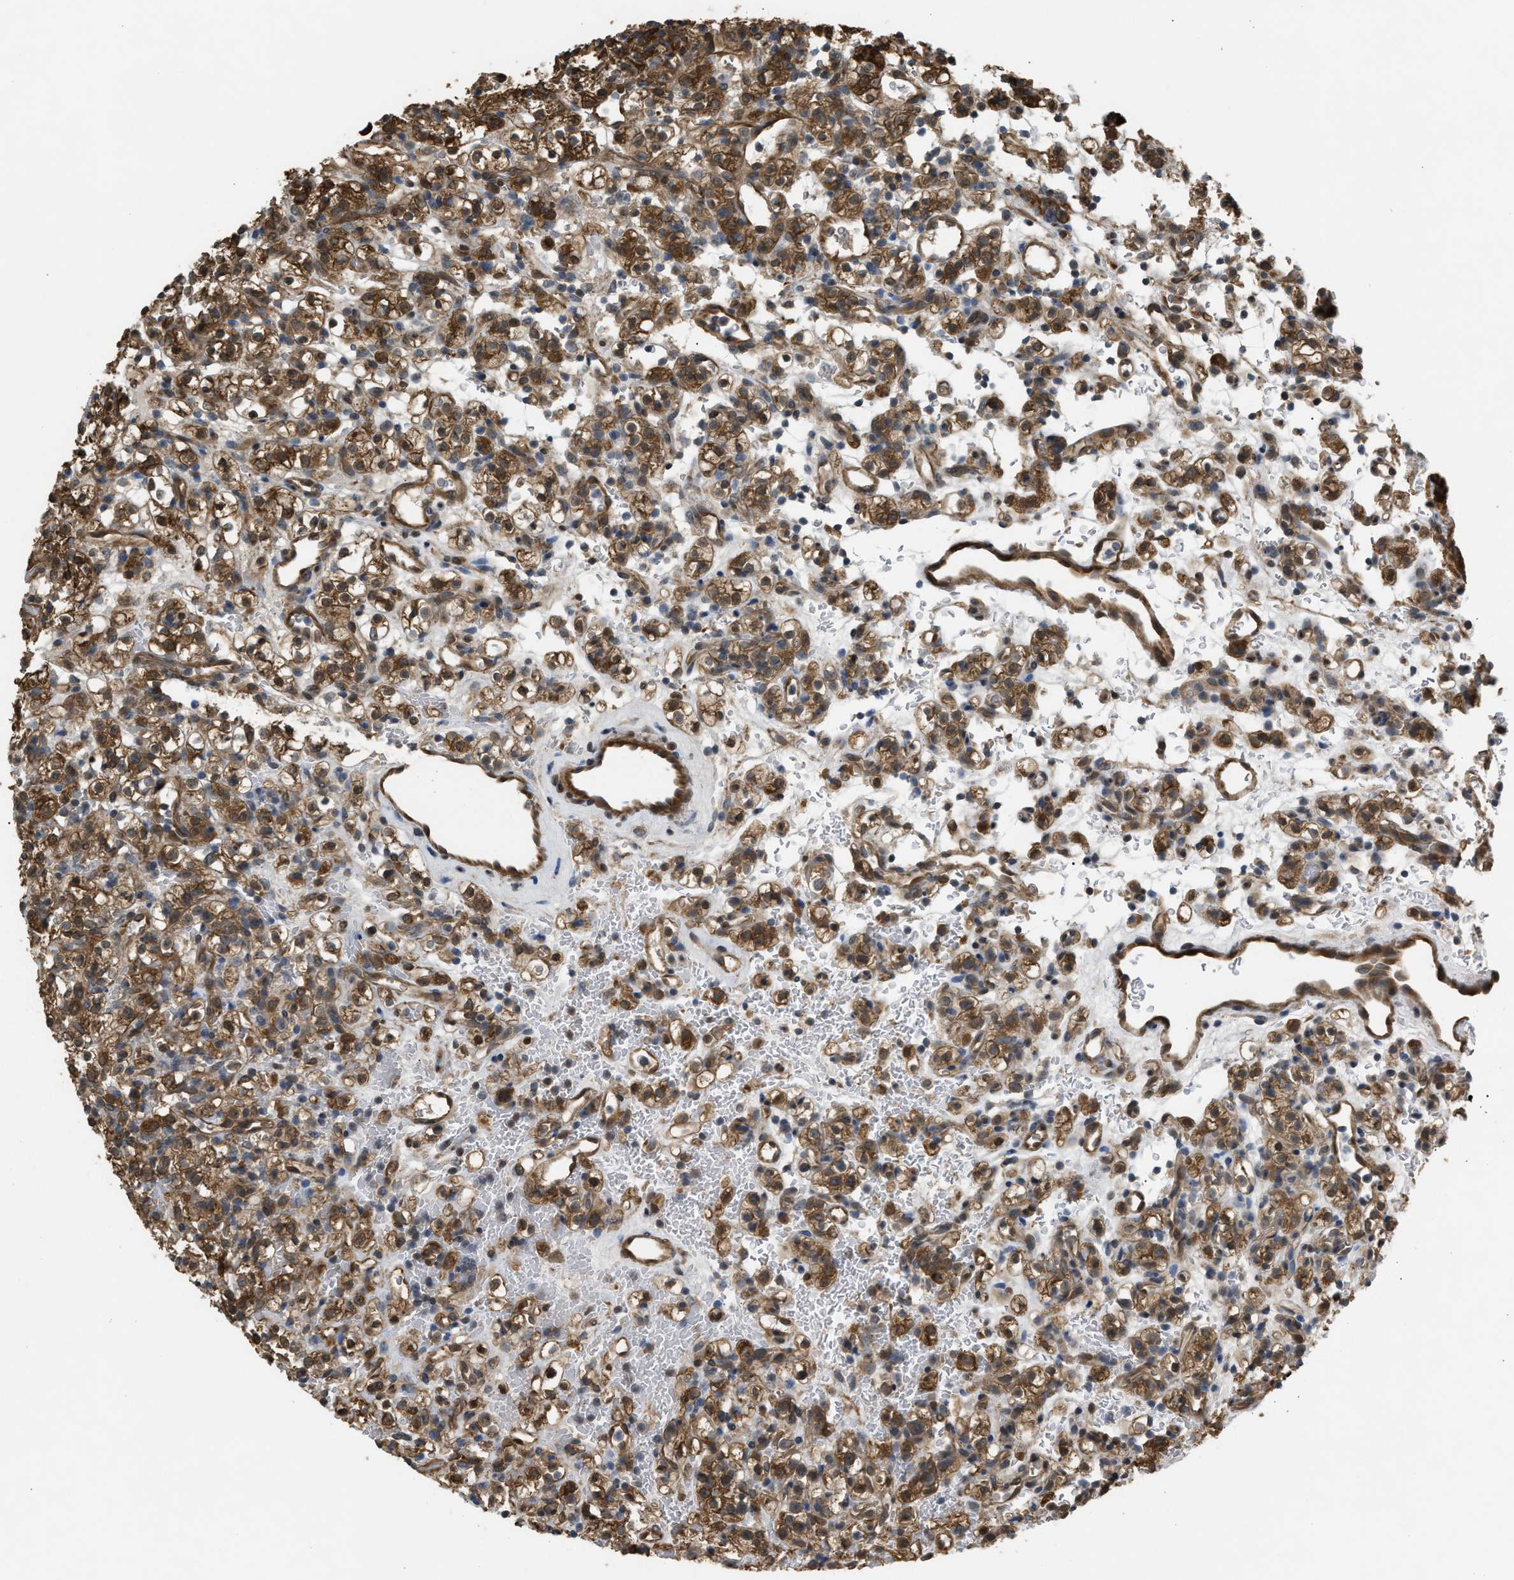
{"staining": {"intensity": "moderate", "quantity": ">75%", "location": "cytoplasmic/membranous"}, "tissue": "renal cancer", "cell_type": "Tumor cells", "image_type": "cancer", "snomed": [{"axis": "morphology", "description": "Normal tissue, NOS"}, {"axis": "morphology", "description": "Adenocarcinoma, NOS"}, {"axis": "topography", "description": "Kidney"}], "caption": "This is a photomicrograph of immunohistochemistry staining of renal cancer (adenocarcinoma), which shows moderate staining in the cytoplasmic/membranous of tumor cells.", "gene": "BAG3", "patient": {"sex": "female", "age": 72}}